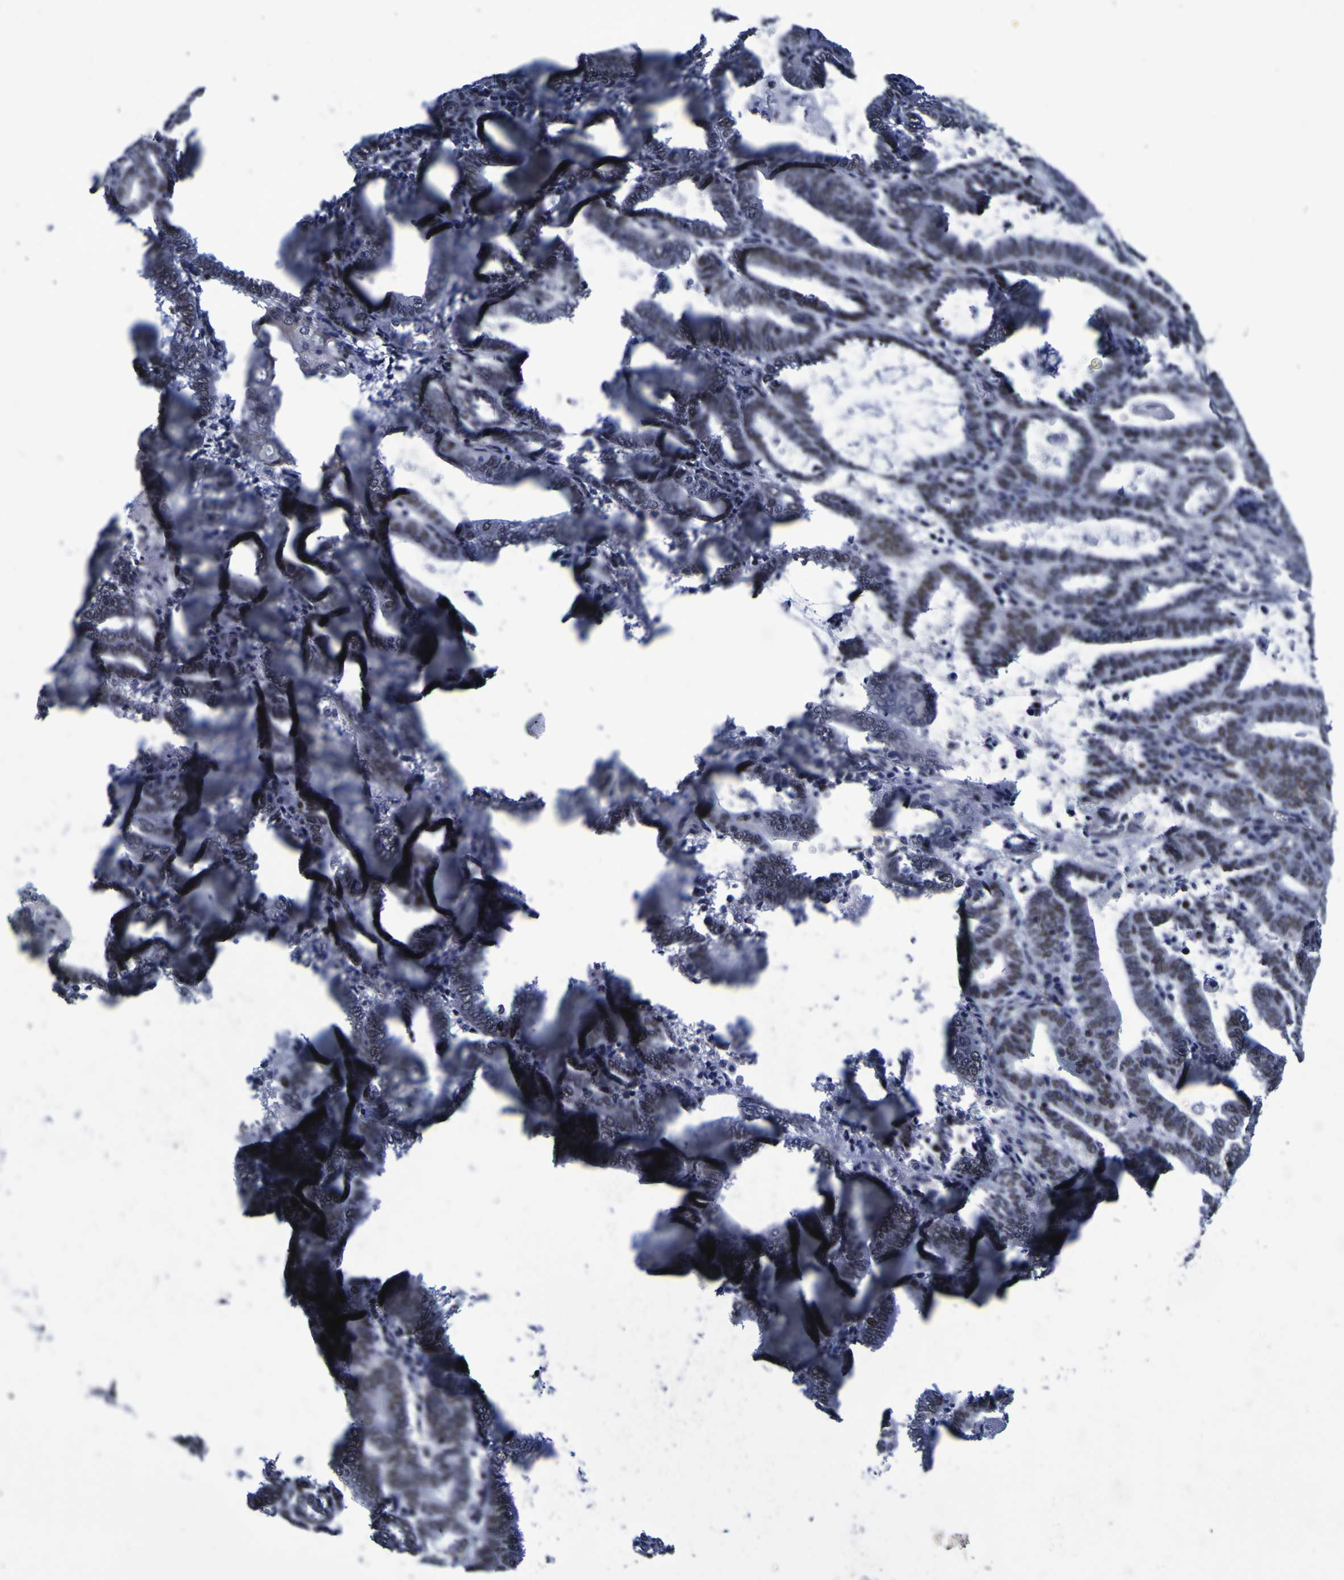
{"staining": {"intensity": "moderate", "quantity": ">75%", "location": "nuclear"}, "tissue": "endometrial cancer", "cell_type": "Tumor cells", "image_type": "cancer", "snomed": [{"axis": "morphology", "description": "Adenocarcinoma, NOS"}, {"axis": "topography", "description": "Uterus"}], "caption": "Approximately >75% of tumor cells in endometrial adenocarcinoma exhibit moderate nuclear protein staining as visualized by brown immunohistochemical staining.", "gene": "MBD3", "patient": {"sex": "female", "age": 83}}